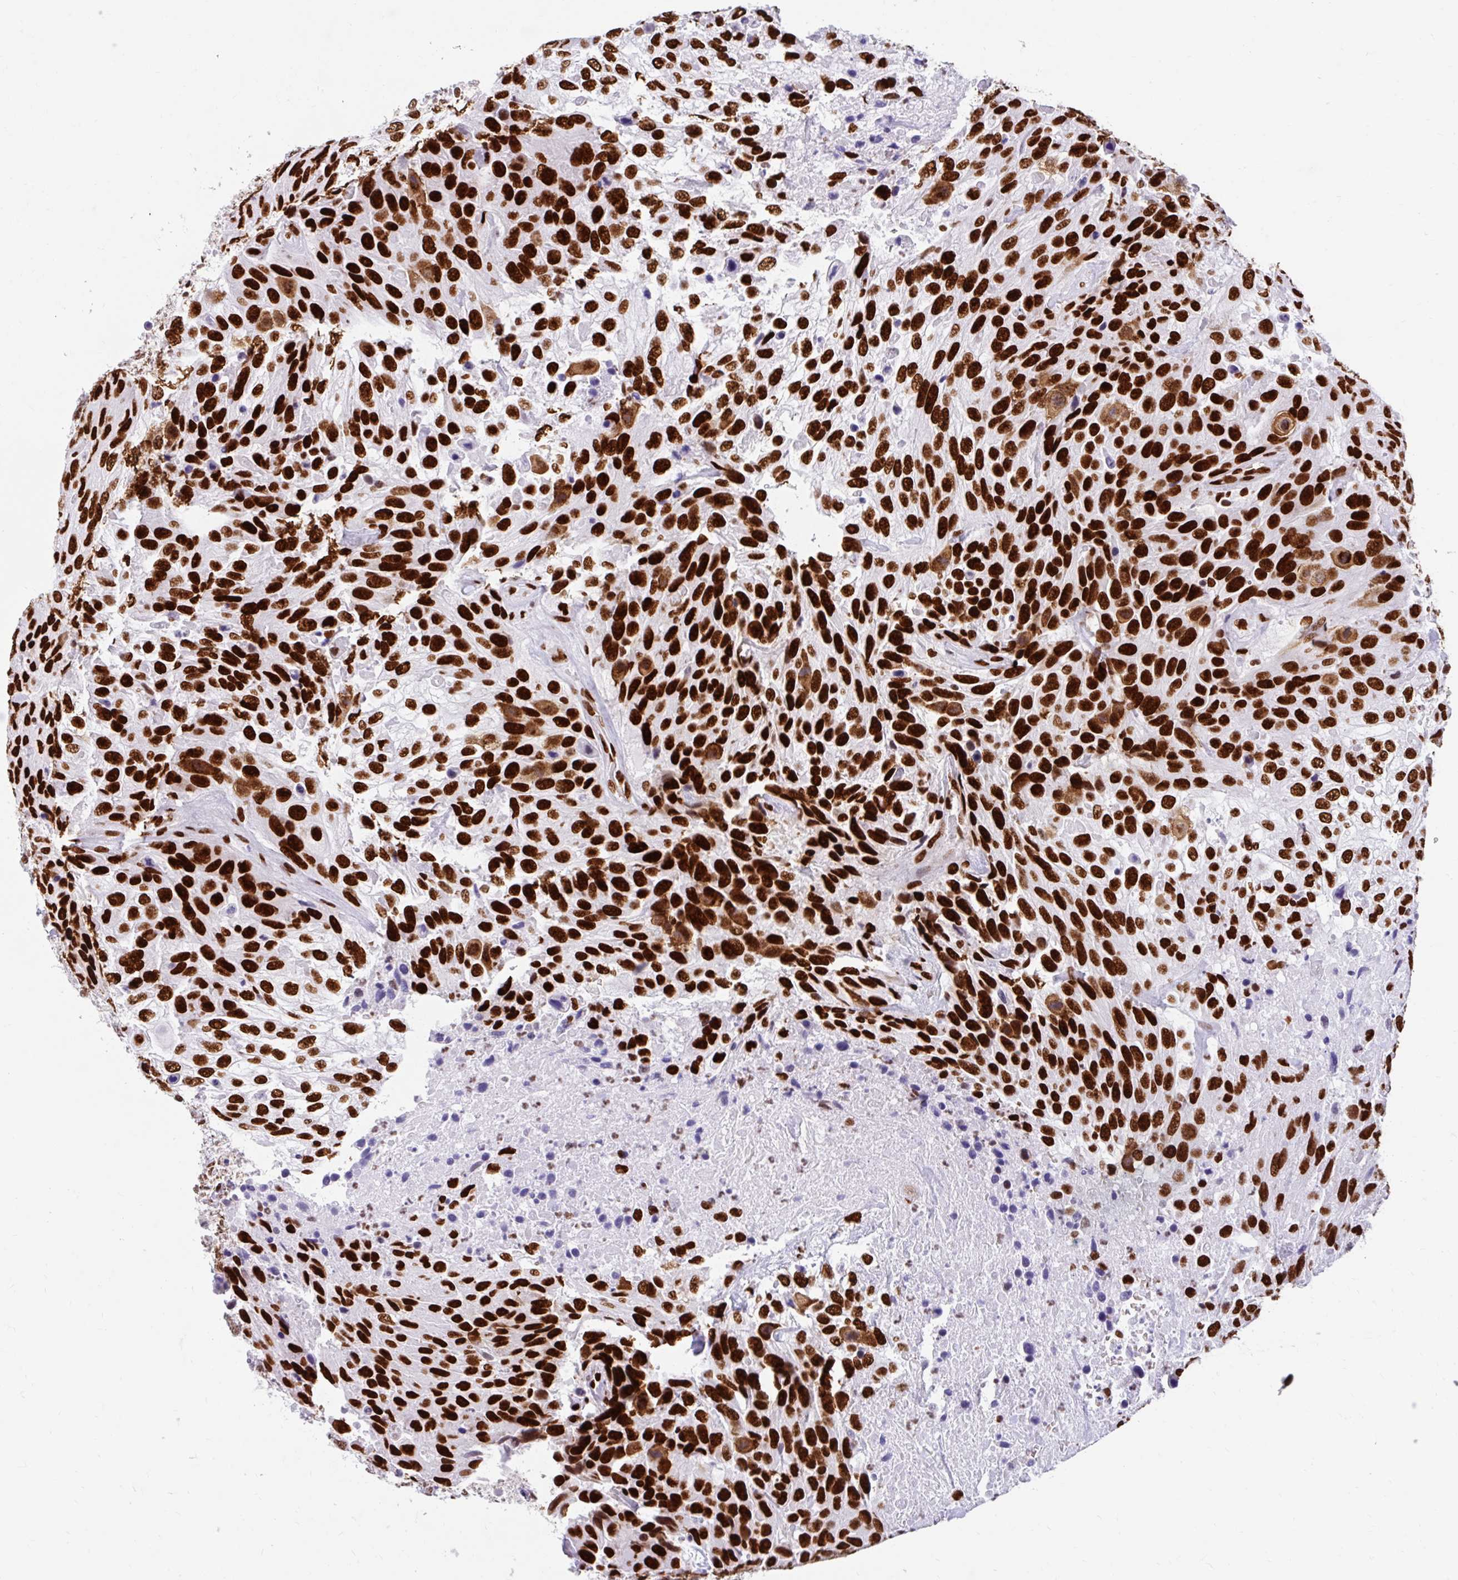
{"staining": {"intensity": "strong", "quantity": ">75%", "location": "nuclear"}, "tissue": "urothelial cancer", "cell_type": "Tumor cells", "image_type": "cancer", "snomed": [{"axis": "morphology", "description": "Urothelial carcinoma, High grade"}, {"axis": "topography", "description": "Urinary bladder"}], "caption": "Urothelial cancer tissue exhibits strong nuclear positivity in approximately >75% of tumor cells", "gene": "KHDRBS1", "patient": {"sex": "female", "age": 70}}